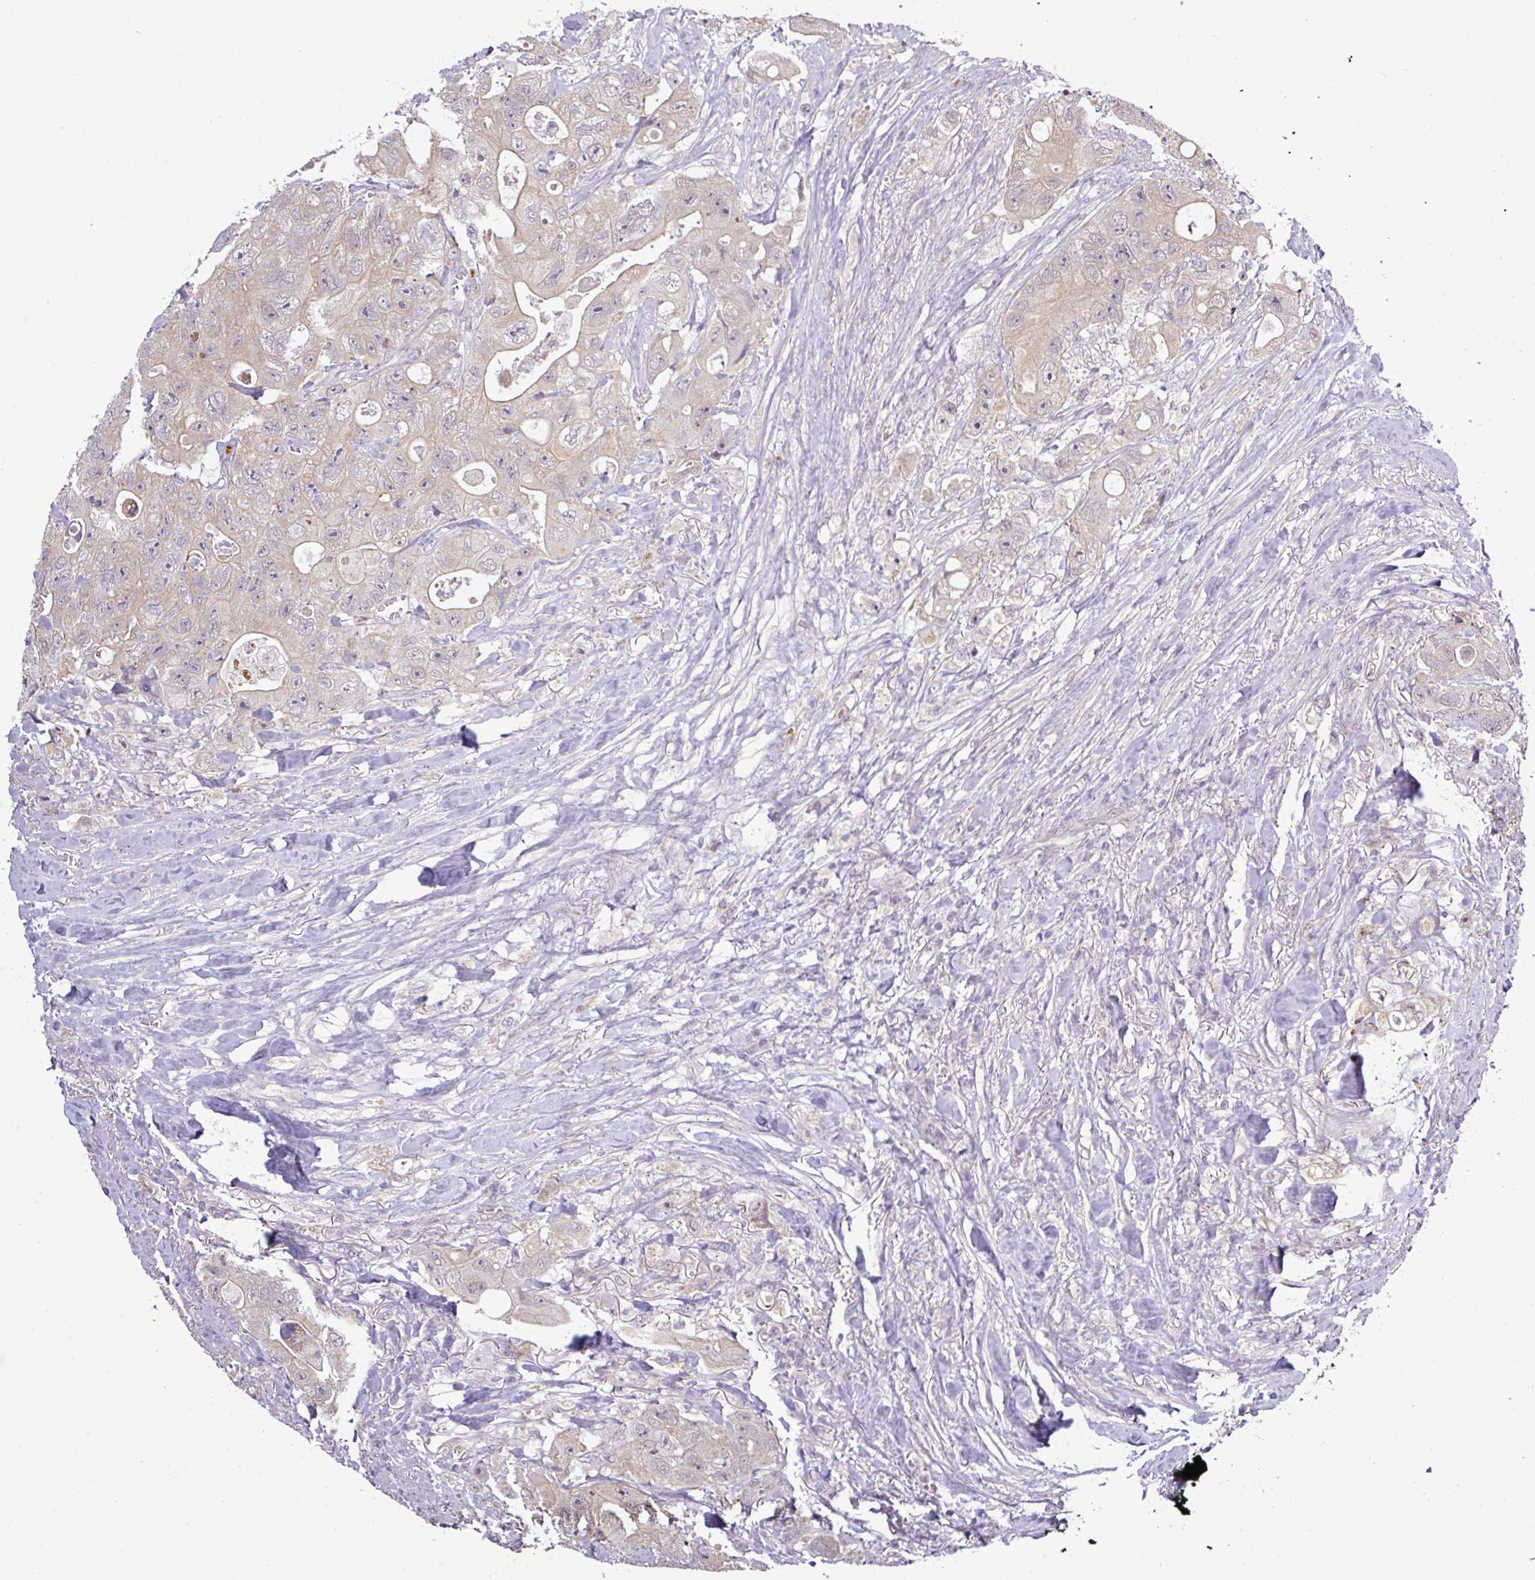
{"staining": {"intensity": "weak", "quantity": "25%-75%", "location": "cytoplasmic/membranous"}, "tissue": "colorectal cancer", "cell_type": "Tumor cells", "image_type": "cancer", "snomed": [{"axis": "morphology", "description": "Adenocarcinoma, NOS"}, {"axis": "topography", "description": "Colon"}], "caption": "Colorectal cancer (adenocarcinoma) stained with DAB immunohistochemistry displays low levels of weak cytoplasmic/membranous staining in approximately 25%-75% of tumor cells.", "gene": "ZNF217", "patient": {"sex": "female", "age": 46}}